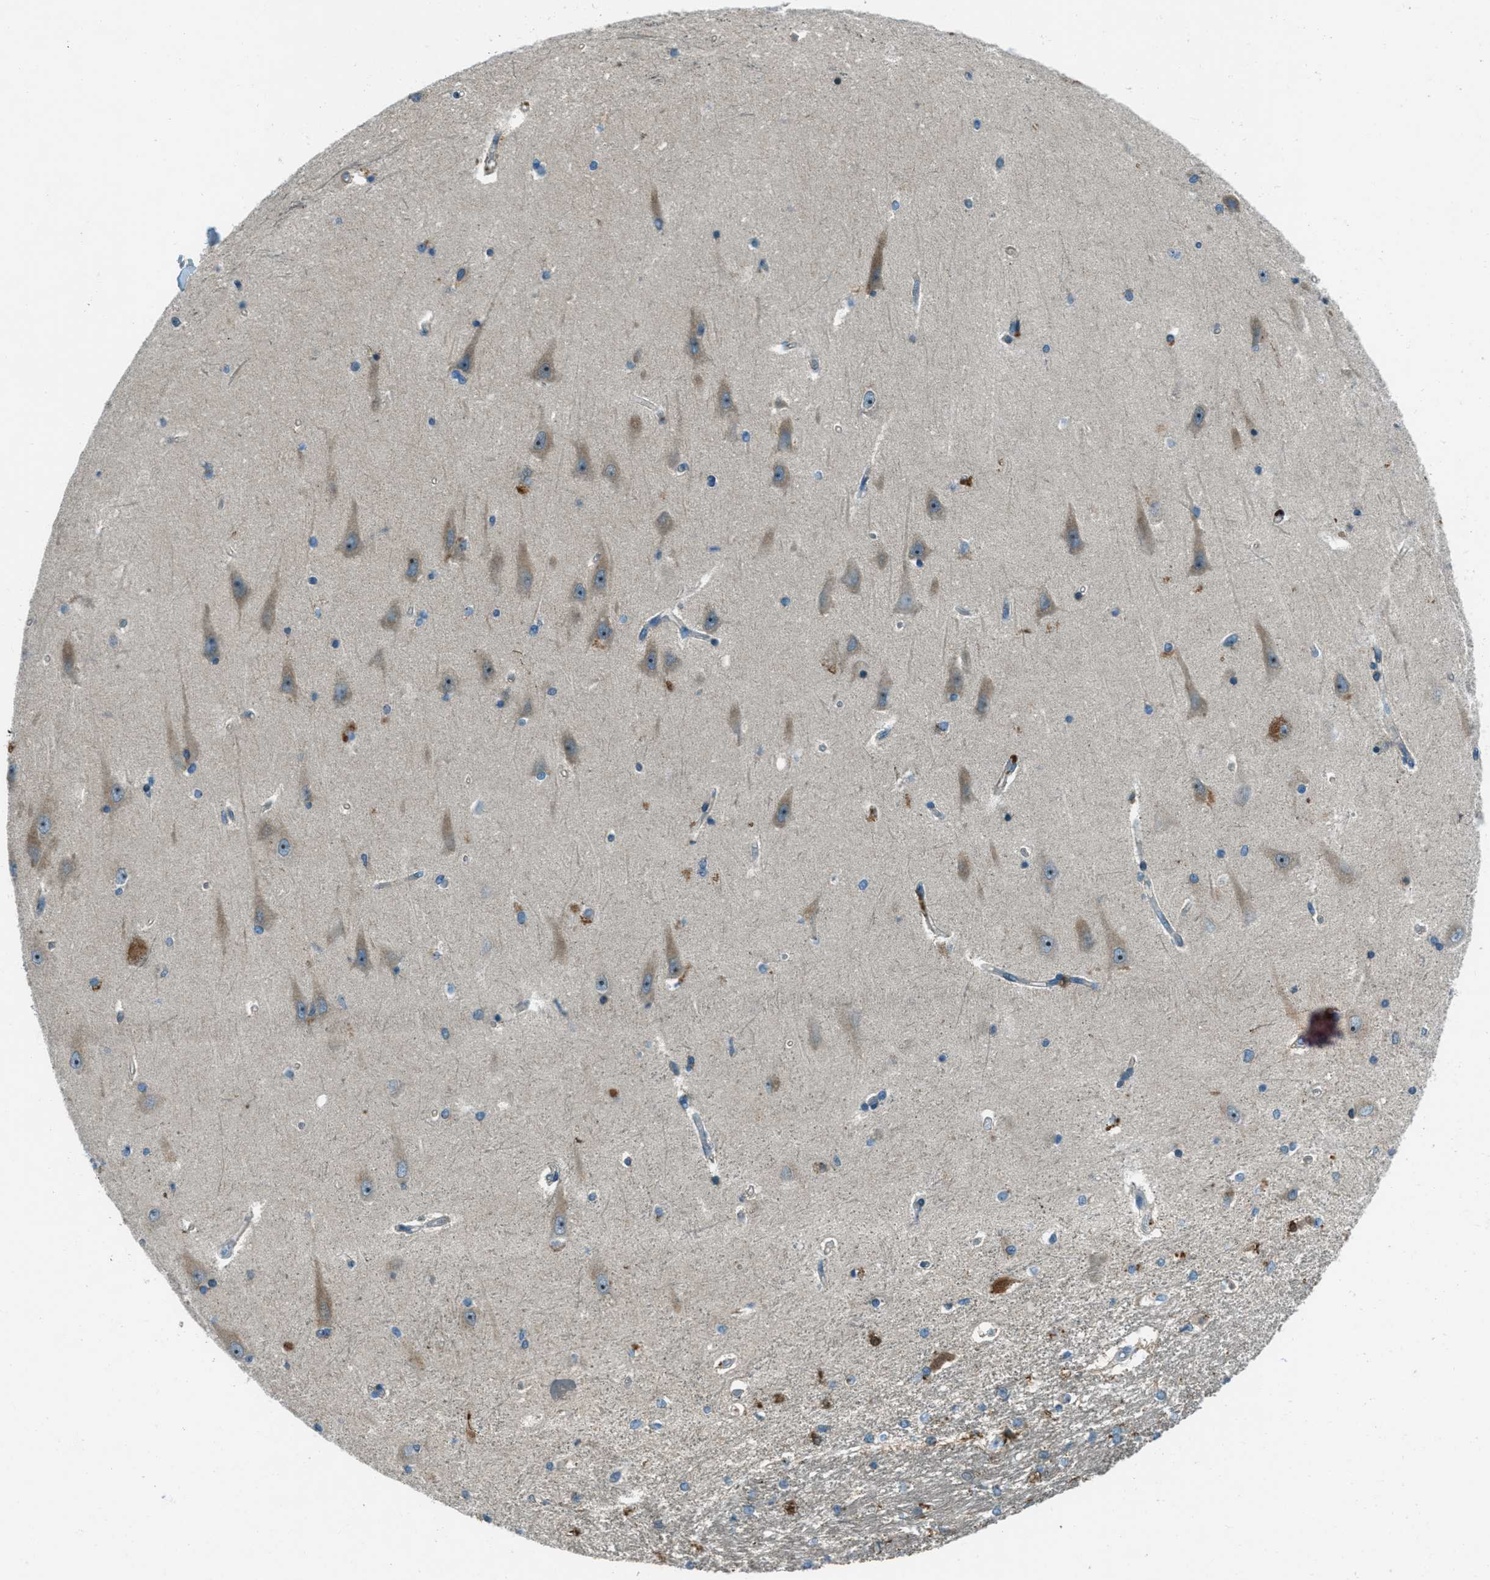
{"staining": {"intensity": "moderate", "quantity": "<25%", "location": "cytoplasmic/membranous"}, "tissue": "hippocampus", "cell_type": "Glial cells", "image_type": "normal", "snomed": [{"axis": "morphology", "description": "Normal tissue, NOS"}, {"axis": "topography", "description": "Hippocampus"}], "caption": "Unremarkable hippocampus was stained to show a protein in brown. There is low levels of moderate cytoplasmic/membranous staining in about <25% of glial cells. (IHC, brightfield microscopy, high magnification).", "gene": "FAR1", "patient": {"sex": "male", "age": 45}}